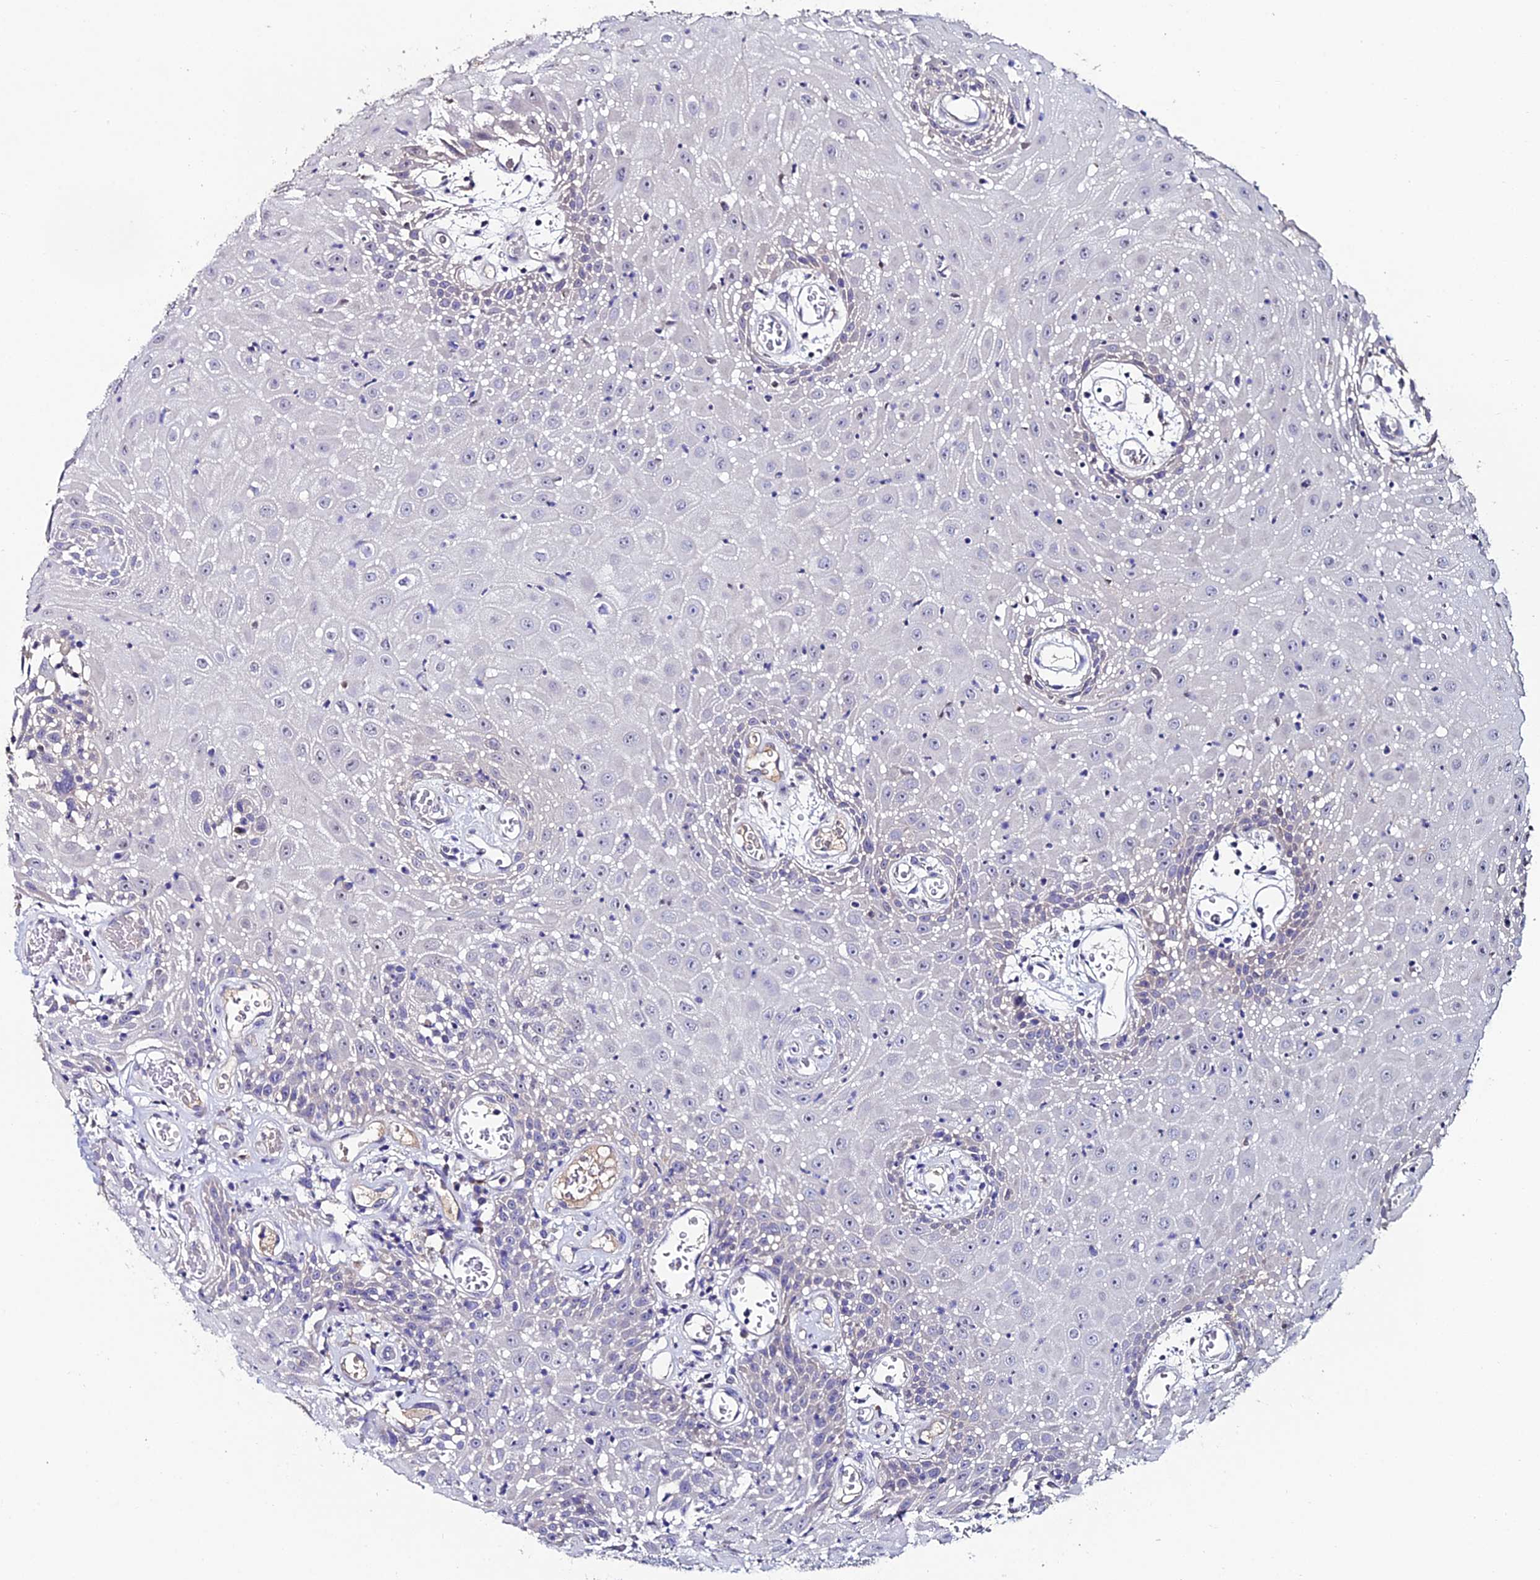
{"staining": {"intensity": "negative", "quantity": "none", "location": "none"}, "tissue": "oral mucosa", "cell_type": "Squamous epithelial cells", "image_type": "normal", "snomed": [{"axis": "morphology", "description": "Normal tissue, NOS"}, {"axis": "topography", "description": "Skeletal muscle"}, {"axis": "topography", "description": "Oral tissue"}, {"axis": "topography", "description": "Salivary gland"}, {"axis": "topography", "description": "Peripheral nerve tissue"}], "caption": "IHC histopathology image of benign oral mucosa: oral mucosa stained with DAB (3,3'-diaminobenzidine) reveals no significant protein expression in squamous epithelial cells. The staining was performed using DAB (3,3'-diaminobenzidine) to visualize the protein expression in brown, while the nuclei were stained in blue with hematoxylin (Magnification: 20x).", "gene": "ESRRG", "patient": {"sex": "male", "age": 54}}